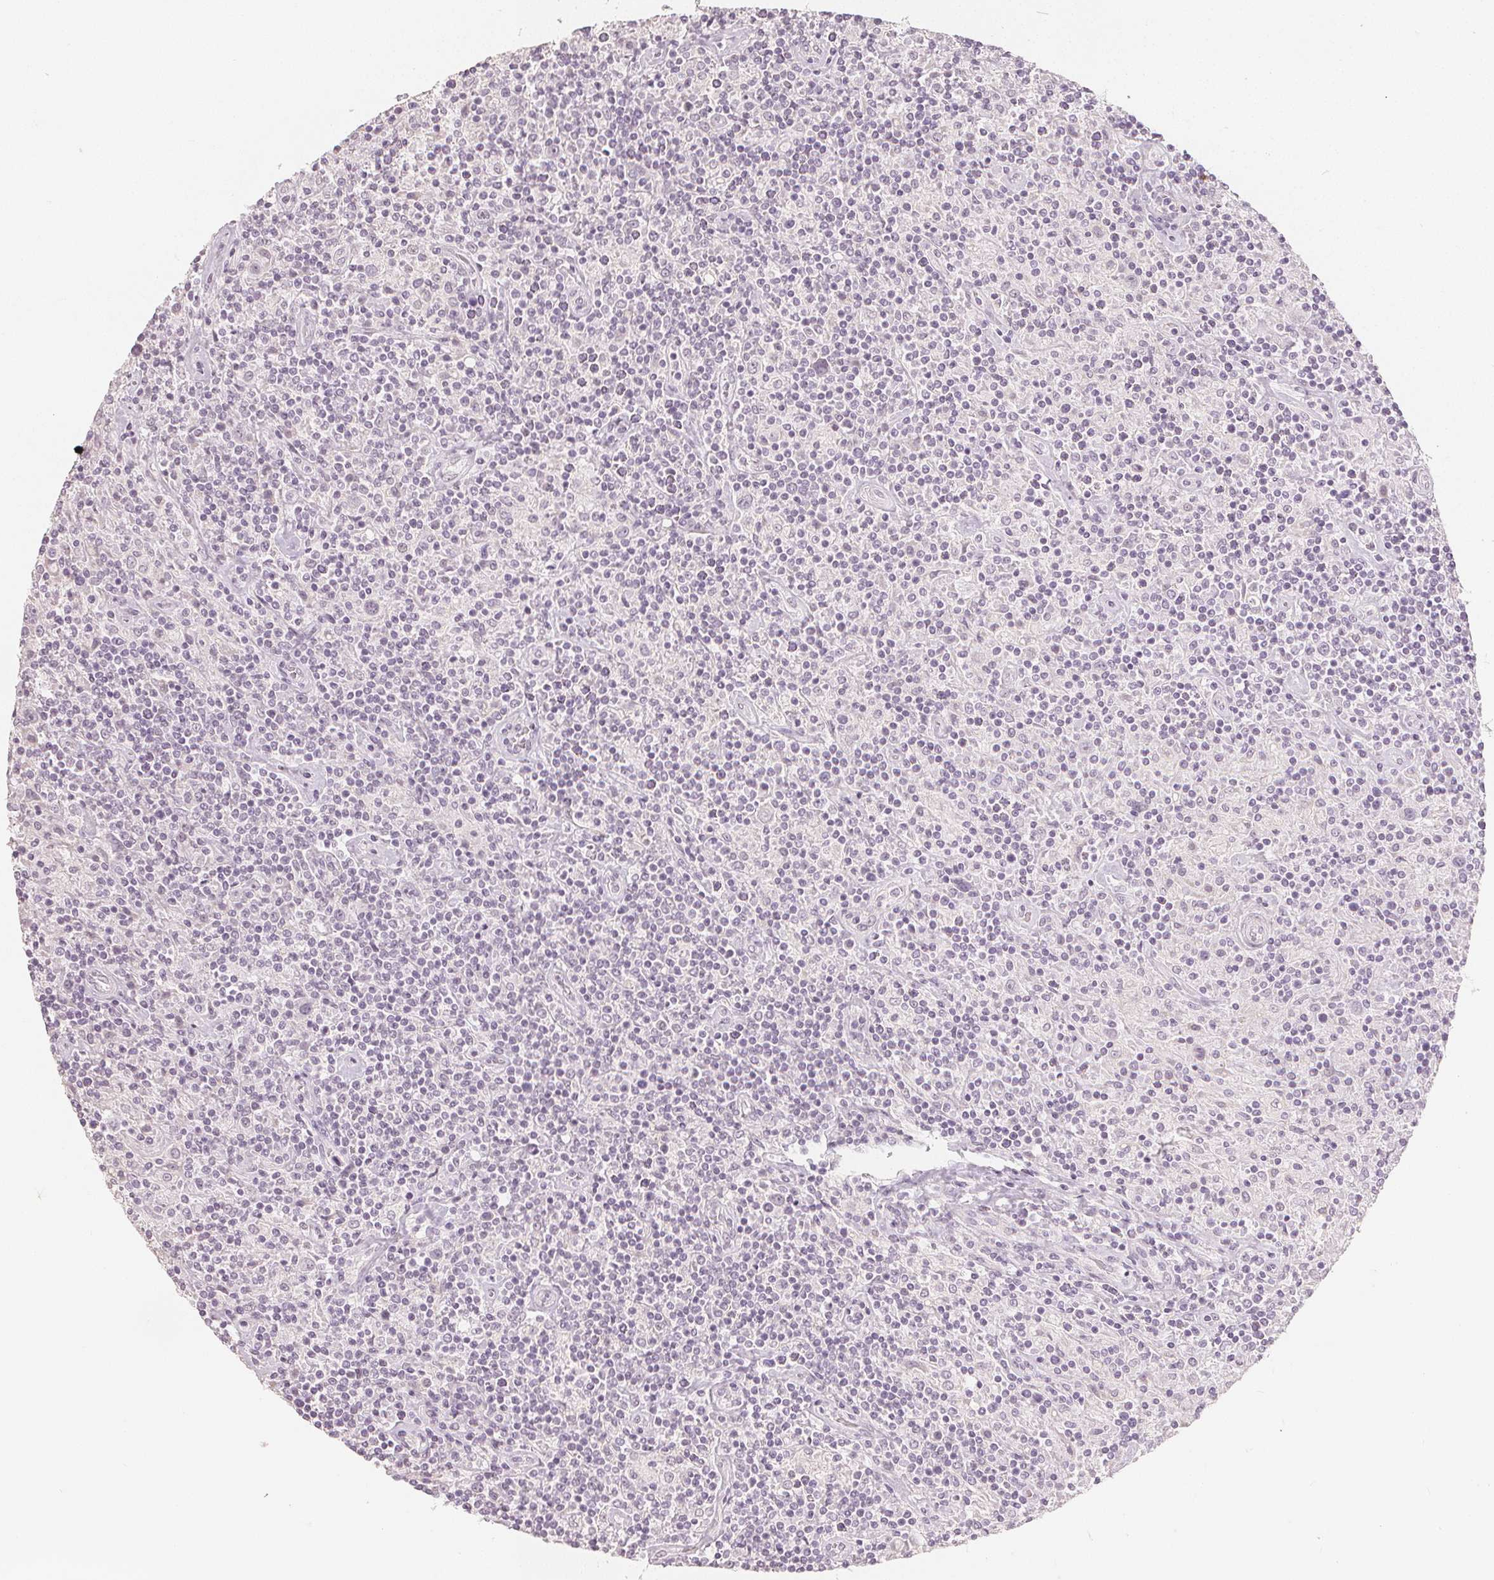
{"staining": {"intensity": "negative", "quantity": "none", "location": "none"}, "tissue": "lymphoma", "cell_type": "Tumor cells", "image_type": "cancer", "snomed": [{"axis": "morphology", "description": "Hodgkin's disease, NOS"}, {"axis": "topography", "description": "Lymph node"}], "caption": "IHC photomicrograph of lymphoma stained for a protein (brown), which exhibits no expression in tumor cells.", "gene": "CALB1", "patient": {"sex": "male", "age": 70}}